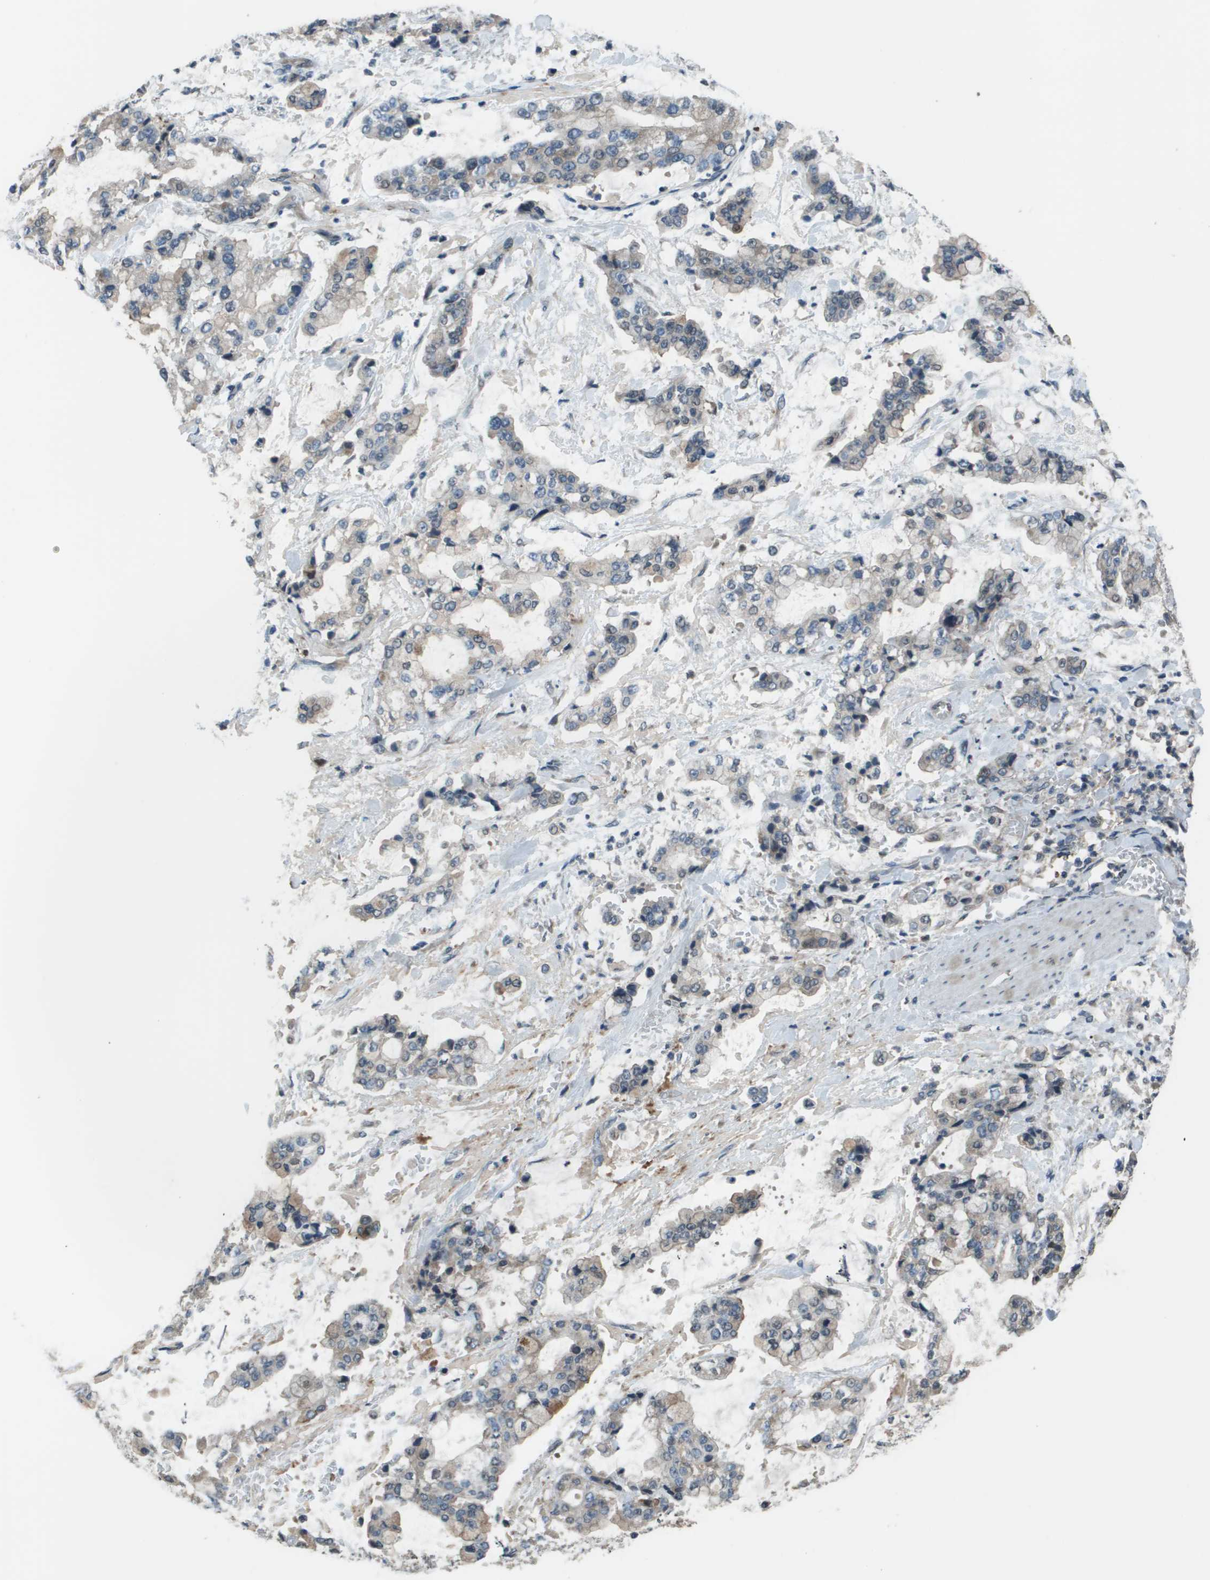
{"staining": {"intensity": "weak", "quantity": "<25%", "location": "cytoplasmic/membranous"}, "tissue": "stomach cancer", "cell_type": "Tumor cells", "image_type": "cancer", "snomed": [{"axis": "morphology", "description": "Normal tissue, NOS"}, {"axis": "morphology", "description": "Adenocarcinoma, NOS"}, {"axis": "topography", "description": "Stomach, upper"}, {"axis": "topography", "description": "Stomach"}], "caption": "The image shows no staining of tumor cells in adenocarcinoma (stomach).", "gene": "GOSR2", "patient": {"sex": "male", "age": 76}}